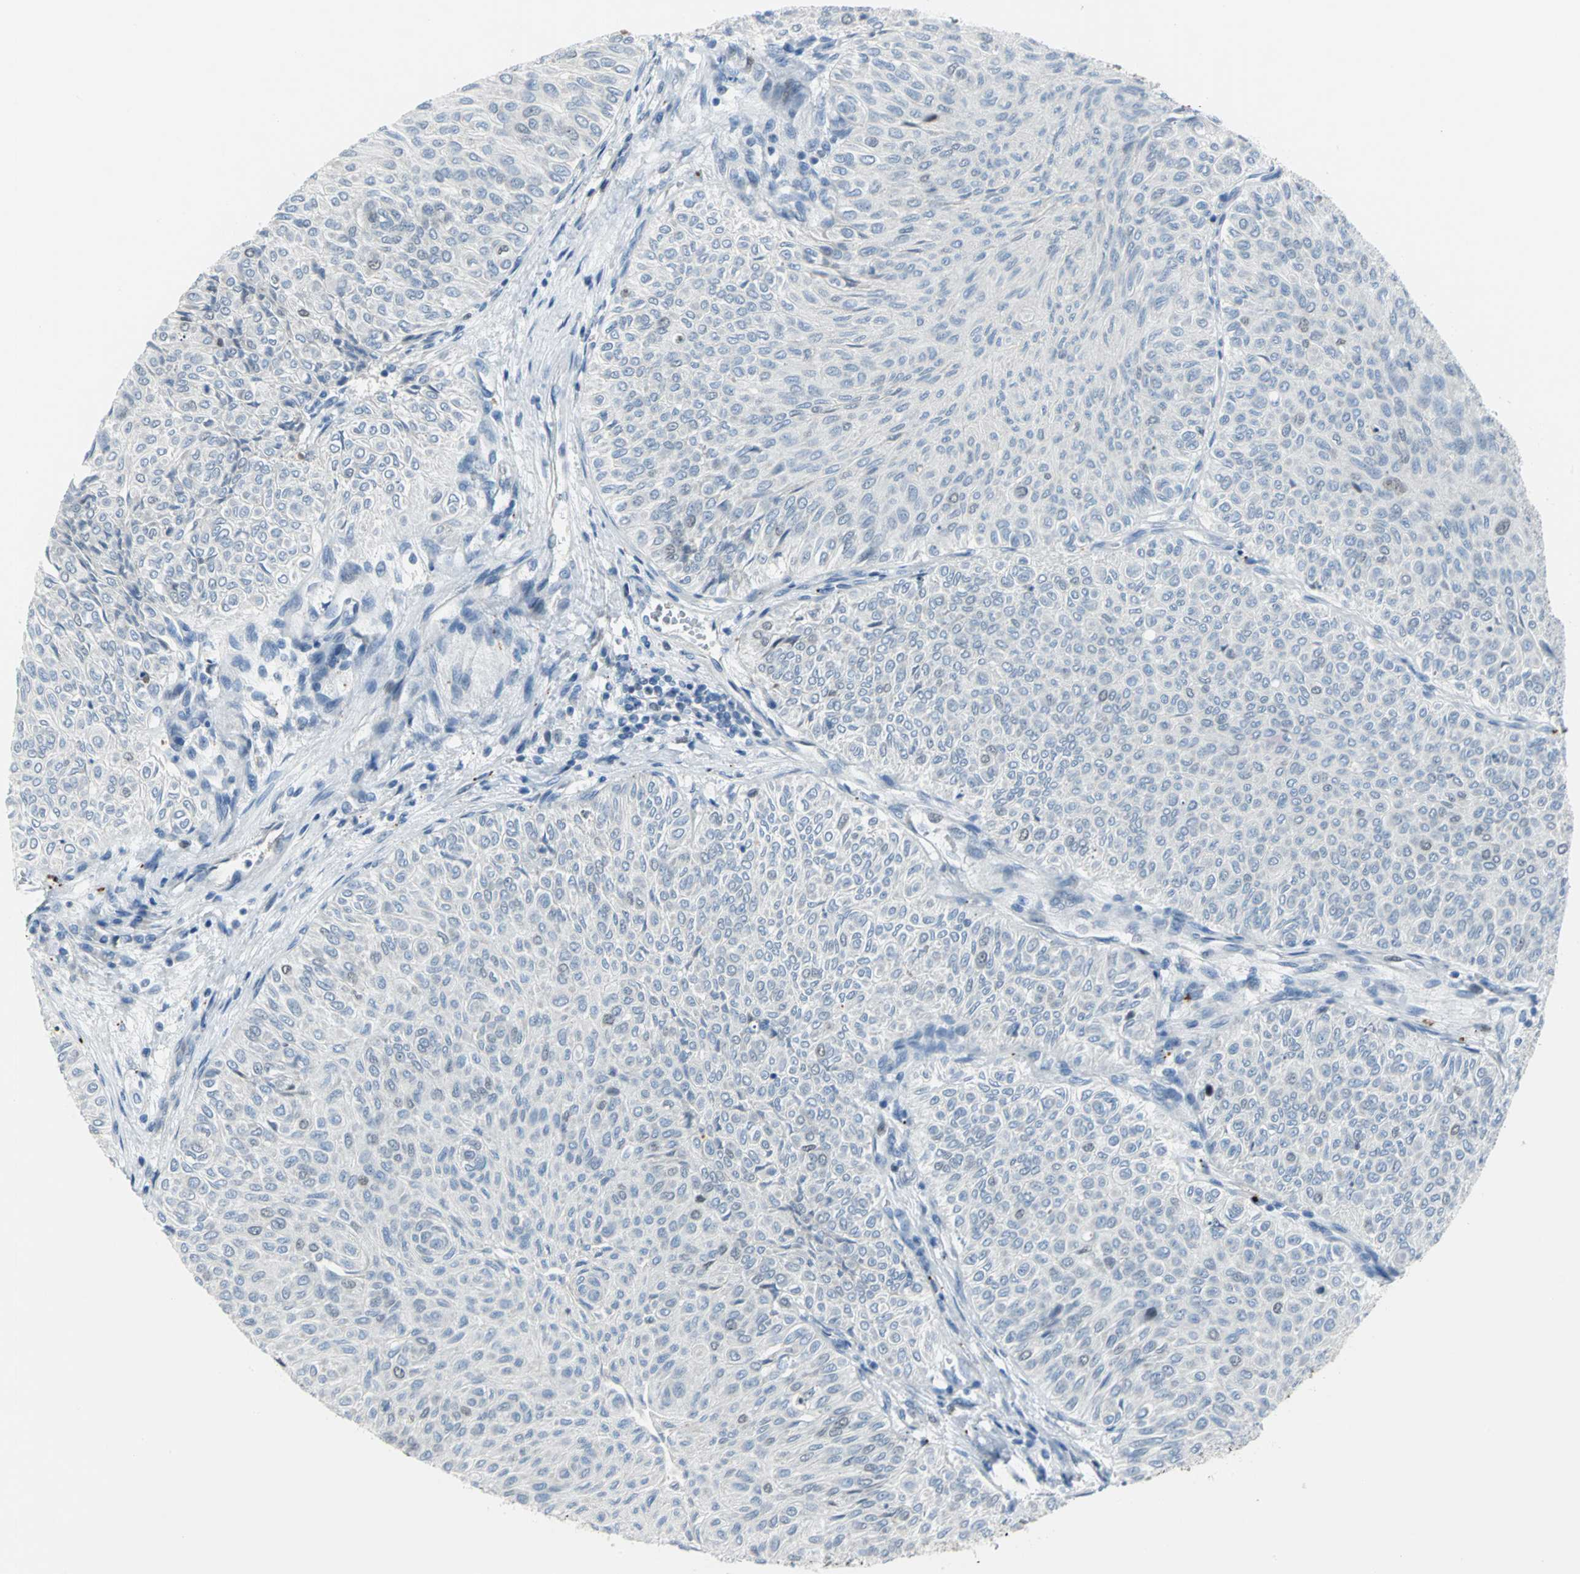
{"staining": {"intensity": "weak", "quantity": "<25%", "location": "nuclear"}, "tissue": "urothelial cancer", "cell_type": "Tumor cells", "image_type": "cancer", "snomed": [{"axis": "morphology", "description": "Urothelial carcinoma, Low grade"}, {"axis": "topography", "description": "Urinary bladder"}], "caption": "High magnification brightfield microscopy of urothelial carcinoma (low-grade) stained with DAB (3,3'-diaminobenzidine) (brown) and counterstained with hematoxylin (blue): tumor cells show no significant expression. Nuclei are stained in blue.", "gene": "MCM4", "patient": {"sex": "male", "age": 78}}